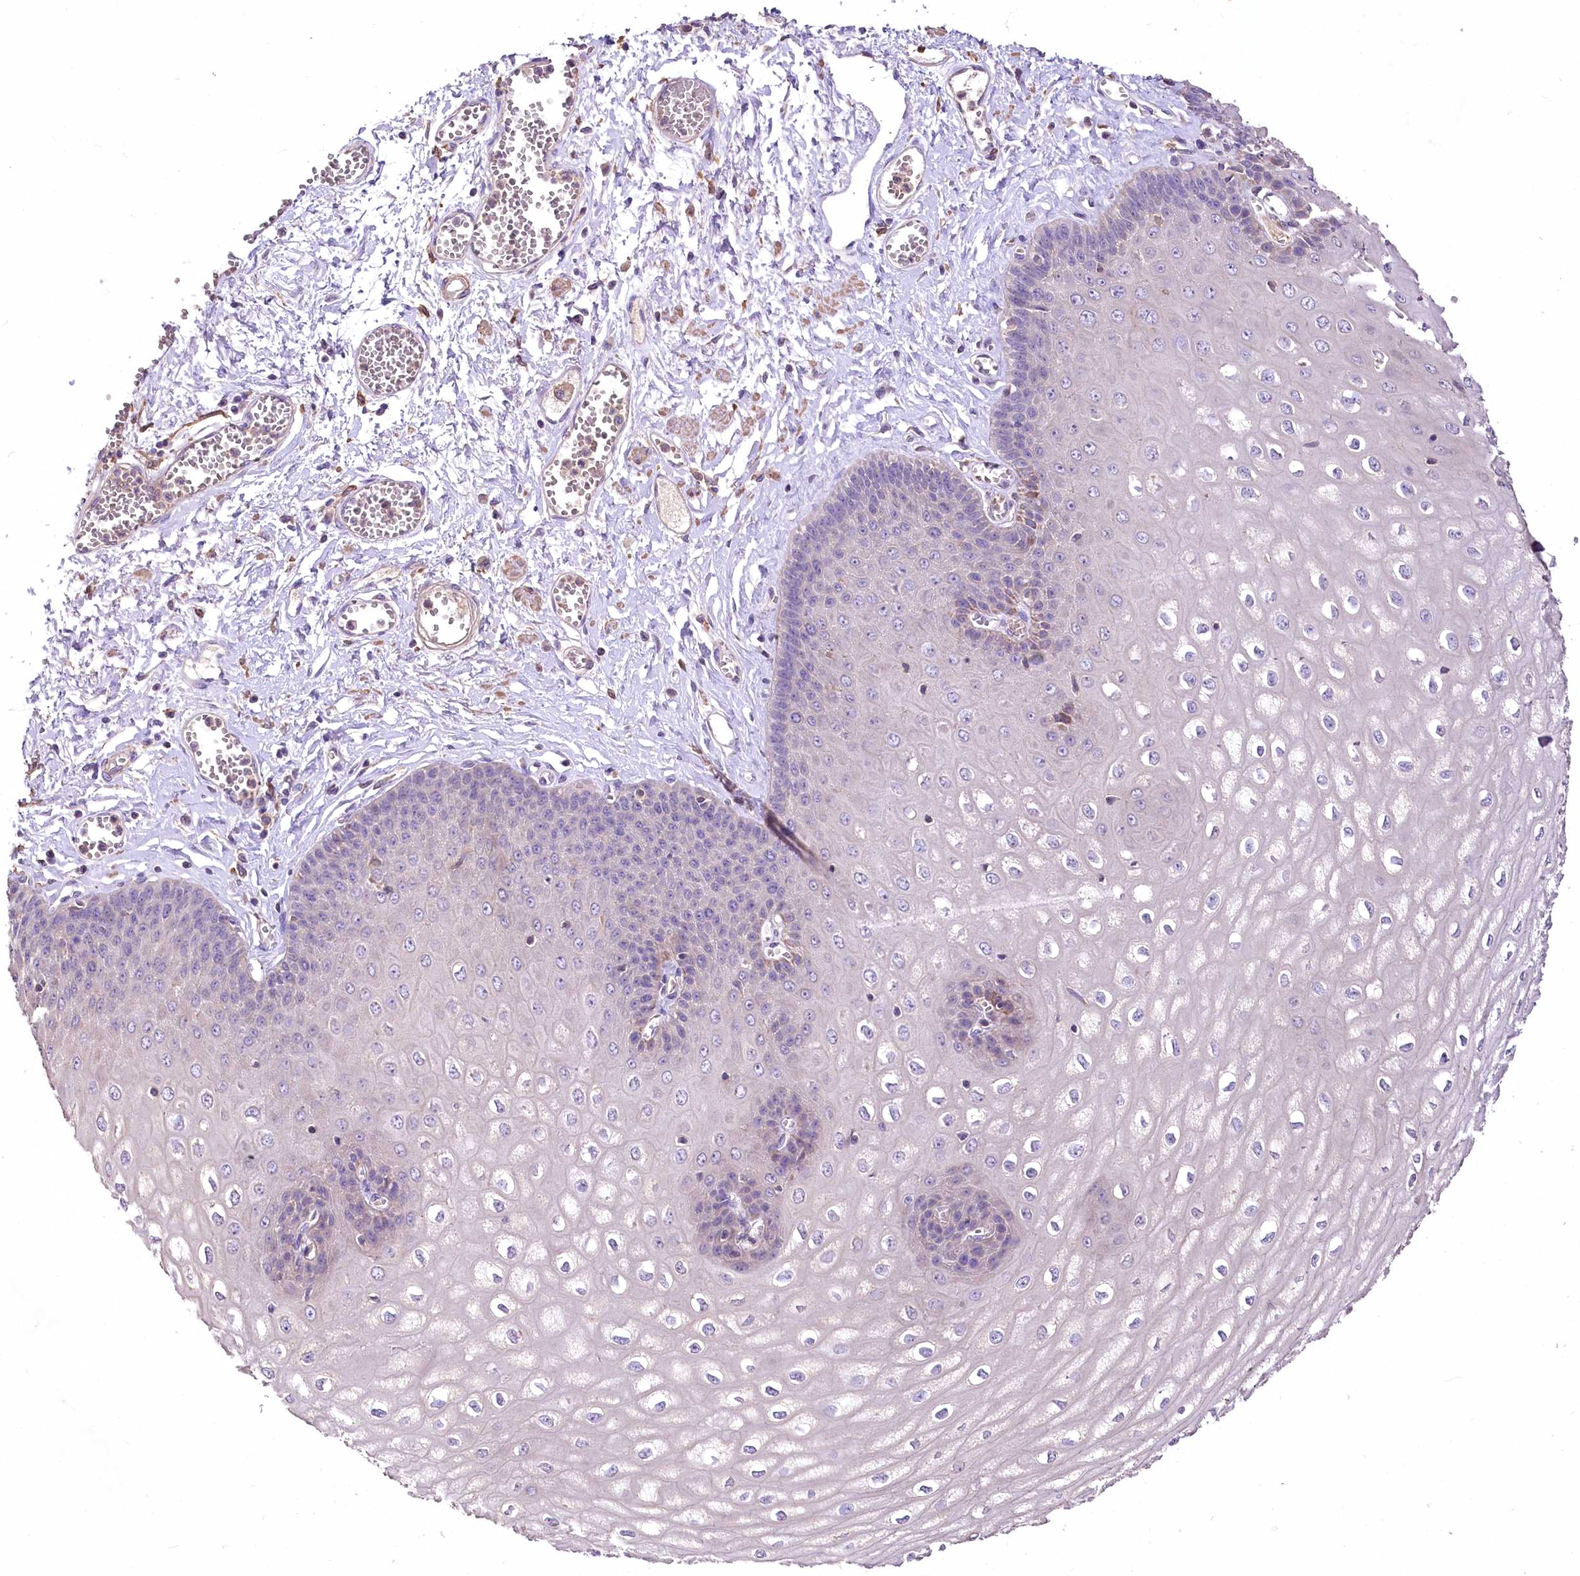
{"staining": {"intensity": "negative", "quantity": "none", "location": "none"}, "tissue": "esophagus", "cell_type": "Squamous epithelial cells", "image_type": "normal", "snomed": [{"axis": "morphology", "description": "Normal tissue, NOS"}, {"axis": "topography", "description": "Esophagus"}], "caption": "An immunohistochemistry photomicrograph of unremarkable esophagus is shown. There is no staining in squamous epithelial cells of esophagus. Brightfield microscopy of immunohistochemistry stained with DAB (3,3'-diaminobenzidine) (brown) and hematoxylin (blue), captured at high magnification.", "gene": "PCYOX1L", "patient": {"sex": "male", "age": 60}}